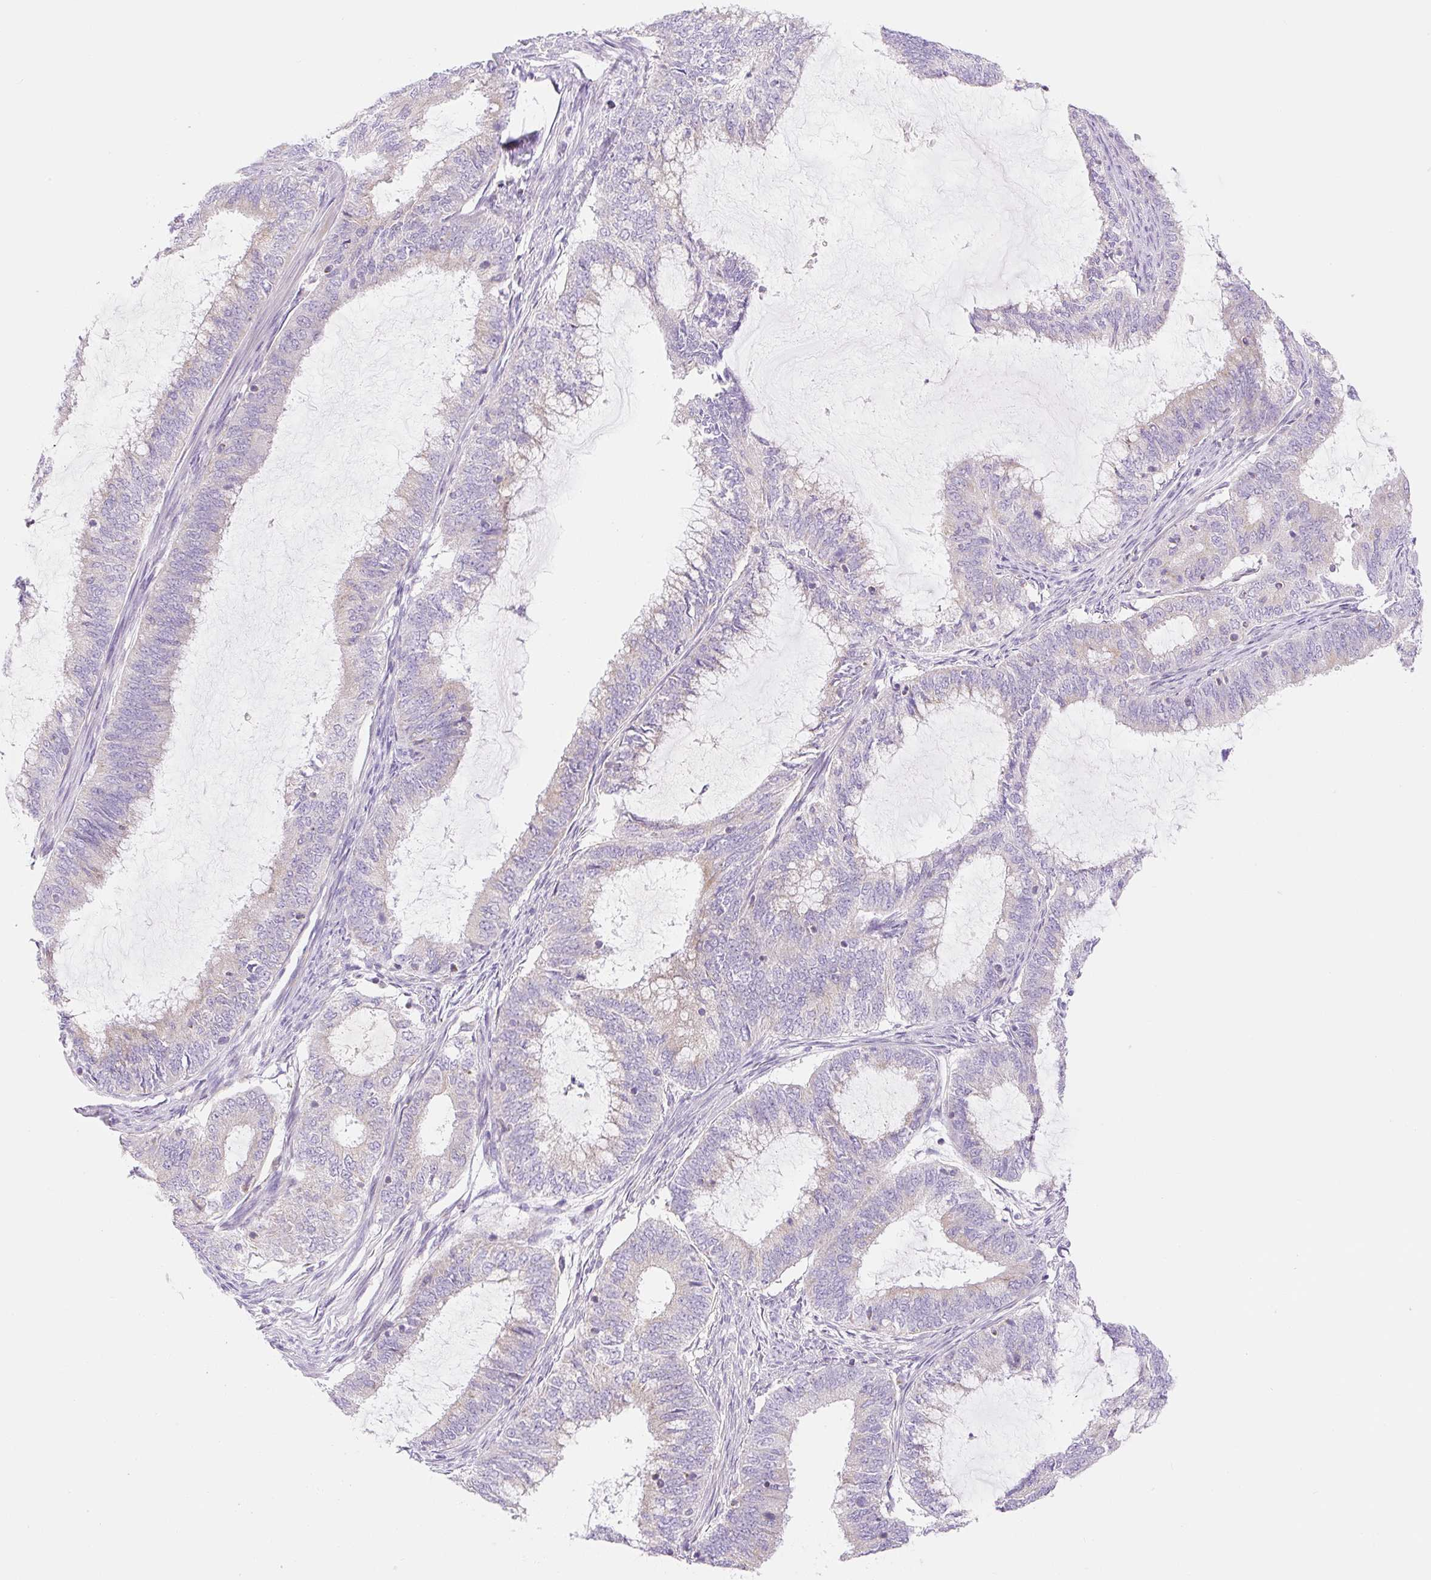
{"staining": {"intensity": "weak", "quantity": "<25%", "location": "cytoplasmic/membranous"}, "tissue": "endometrial cancer", "cell_type": "Tumor cells", "image_type": "cancer", "snomed": [{"axis": "morphology", "description": "Adenocarcinoma, NOS"}, {"axis": "topography", "description": "Endometrium"}], "caption": "Human endometrial cancer stained for a protein using immunohistochemistry reveals no expression in tumor cells.", "gene": "FOCAD", "patient": {"sex": "female", "age": 51}}